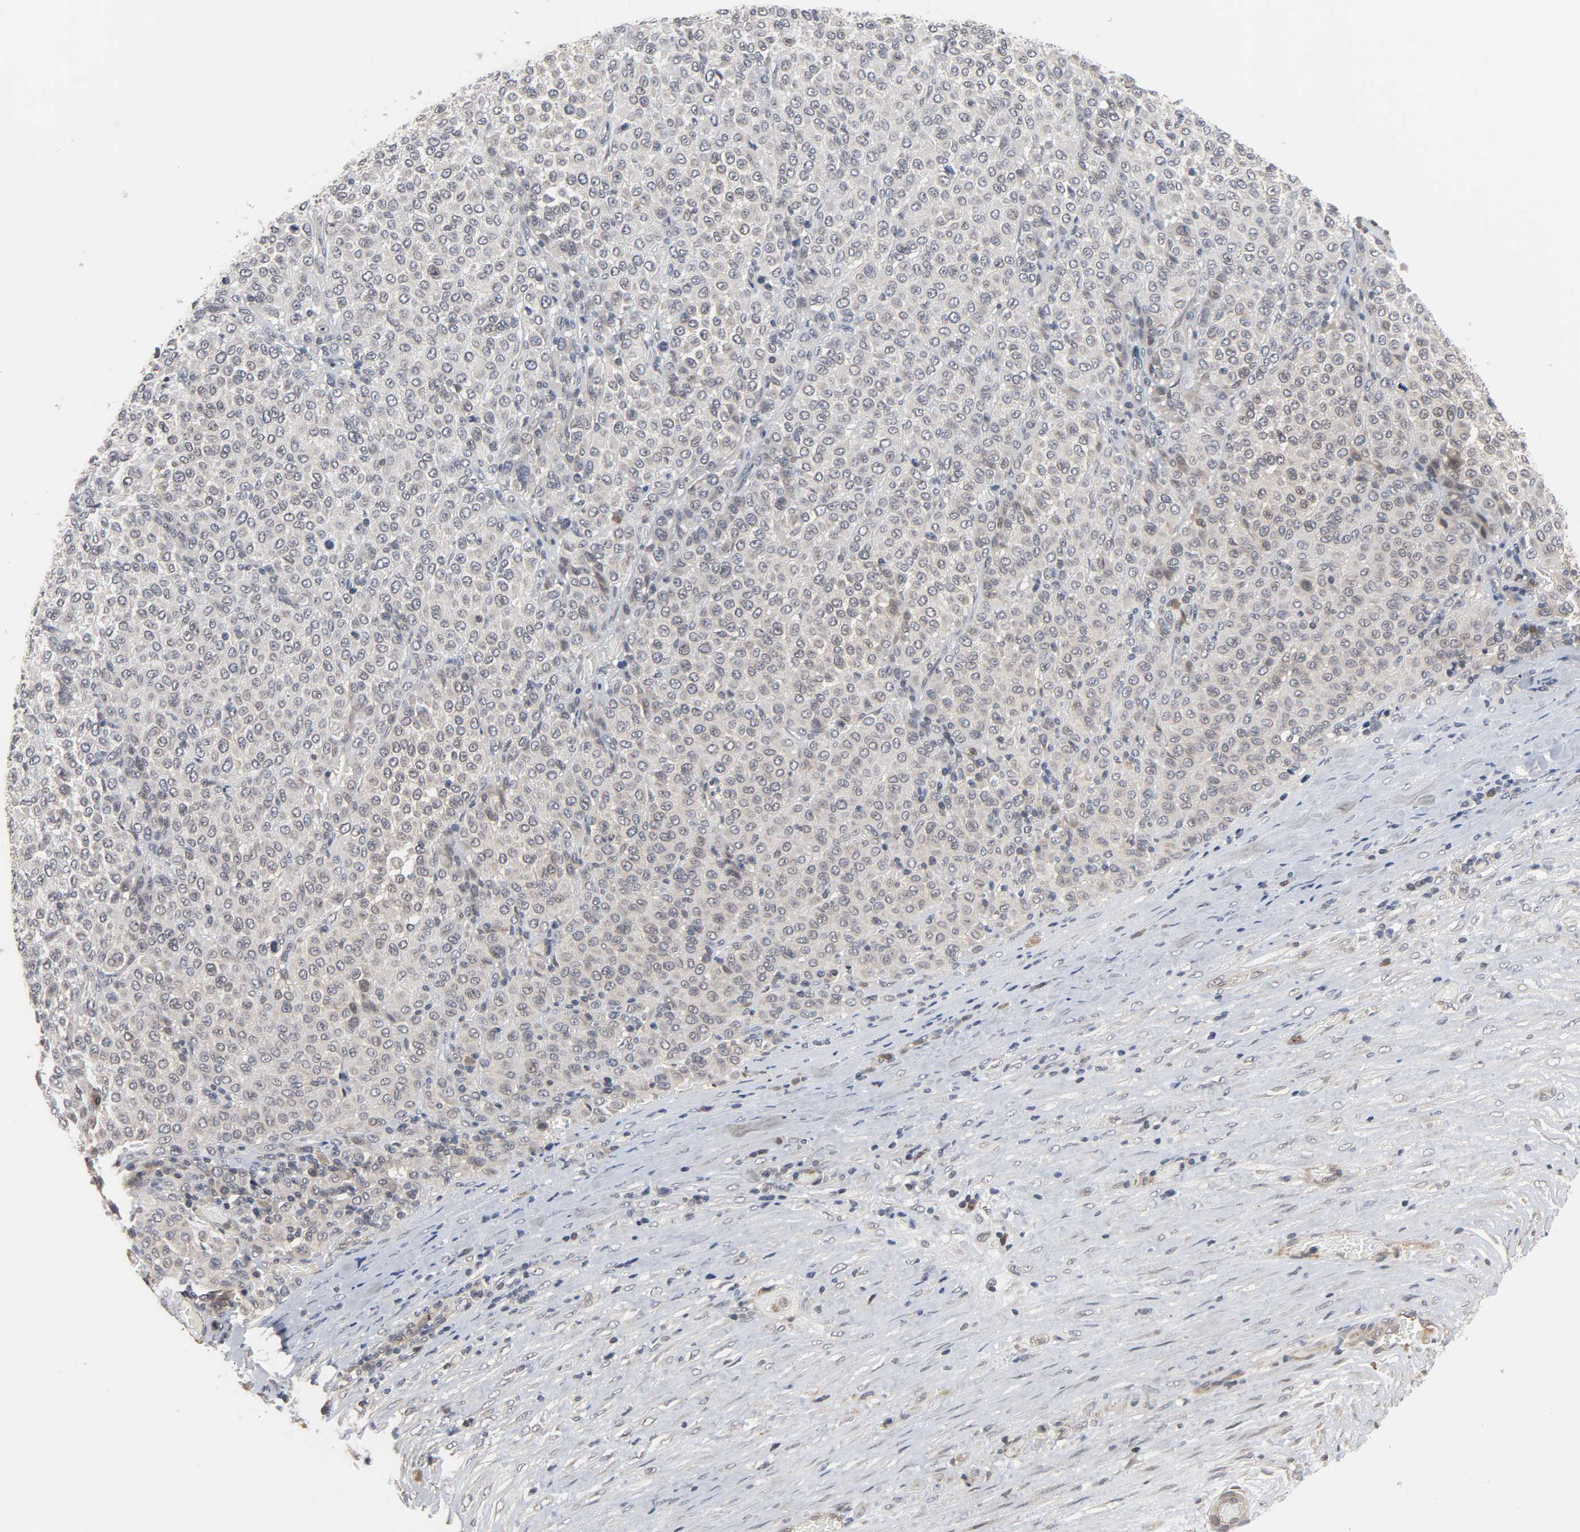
{"staining": {"intensity": "negative", "quantity": "none", "location": "none"}, "tissue": "melanoma", "cell_type": "Tumor cells", "image_type": "cancer", "snomed": [{"axis": "morphology", "description": "Malignant melanoma, Metastatic site"}, {"axis": "topography", "description": "Pancreas"}], "caption": "Immunohistochemistry (IHC) of human melanoma demonstrates no staining in tumor cells.", "gene": "CCDC175", "patient": {"sex": "female", "age": 30}}